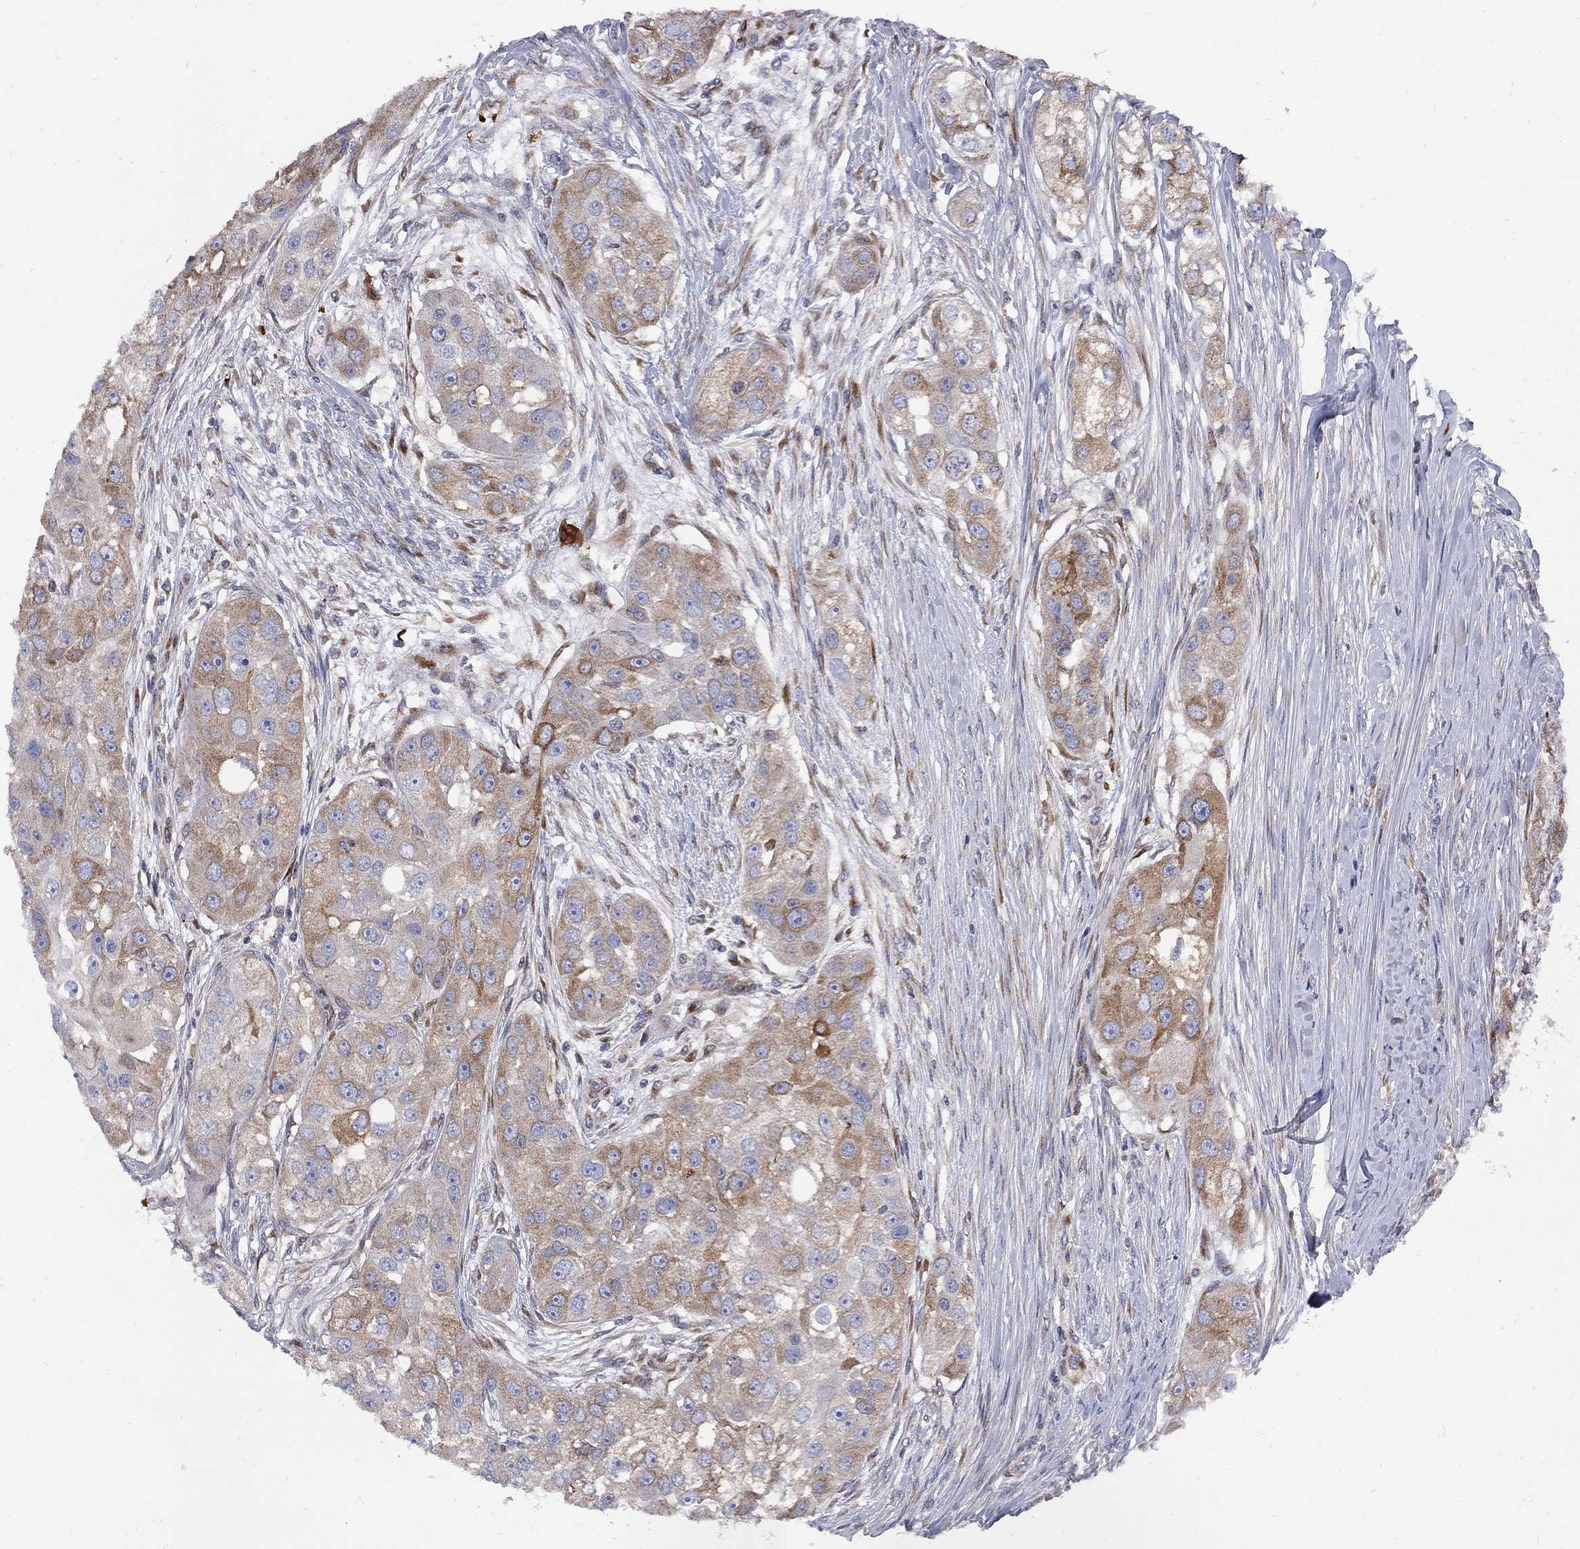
{"staining": {"intensity": "moderate", "quantity": "25%-75%", "location": "cytoplasmic/membranous"}, "tissue": "head and neck cancer", "cell_type": "Tumor cells", "image_type": "cancer", "snomed": [{"axis": "morphology", "description": "Normal tissue, NOS"}, {"axis": "morphology", "description": "Squamous cell carcinoma, NOS"}, {"axis": "topography", "description": "Skeletal muscle"}, {"axis": "topography", "description": "Head-Neck"}], "caption": "There is medium levels of moderate cytoplasmic/membranous expression in tumor cells of squamous cell carcinoma (head and neck), as demonstrated by immunohistochemical staining (brown color).", "gene": "MTHFR", "patient": {"sex": "male", "age": 51}}